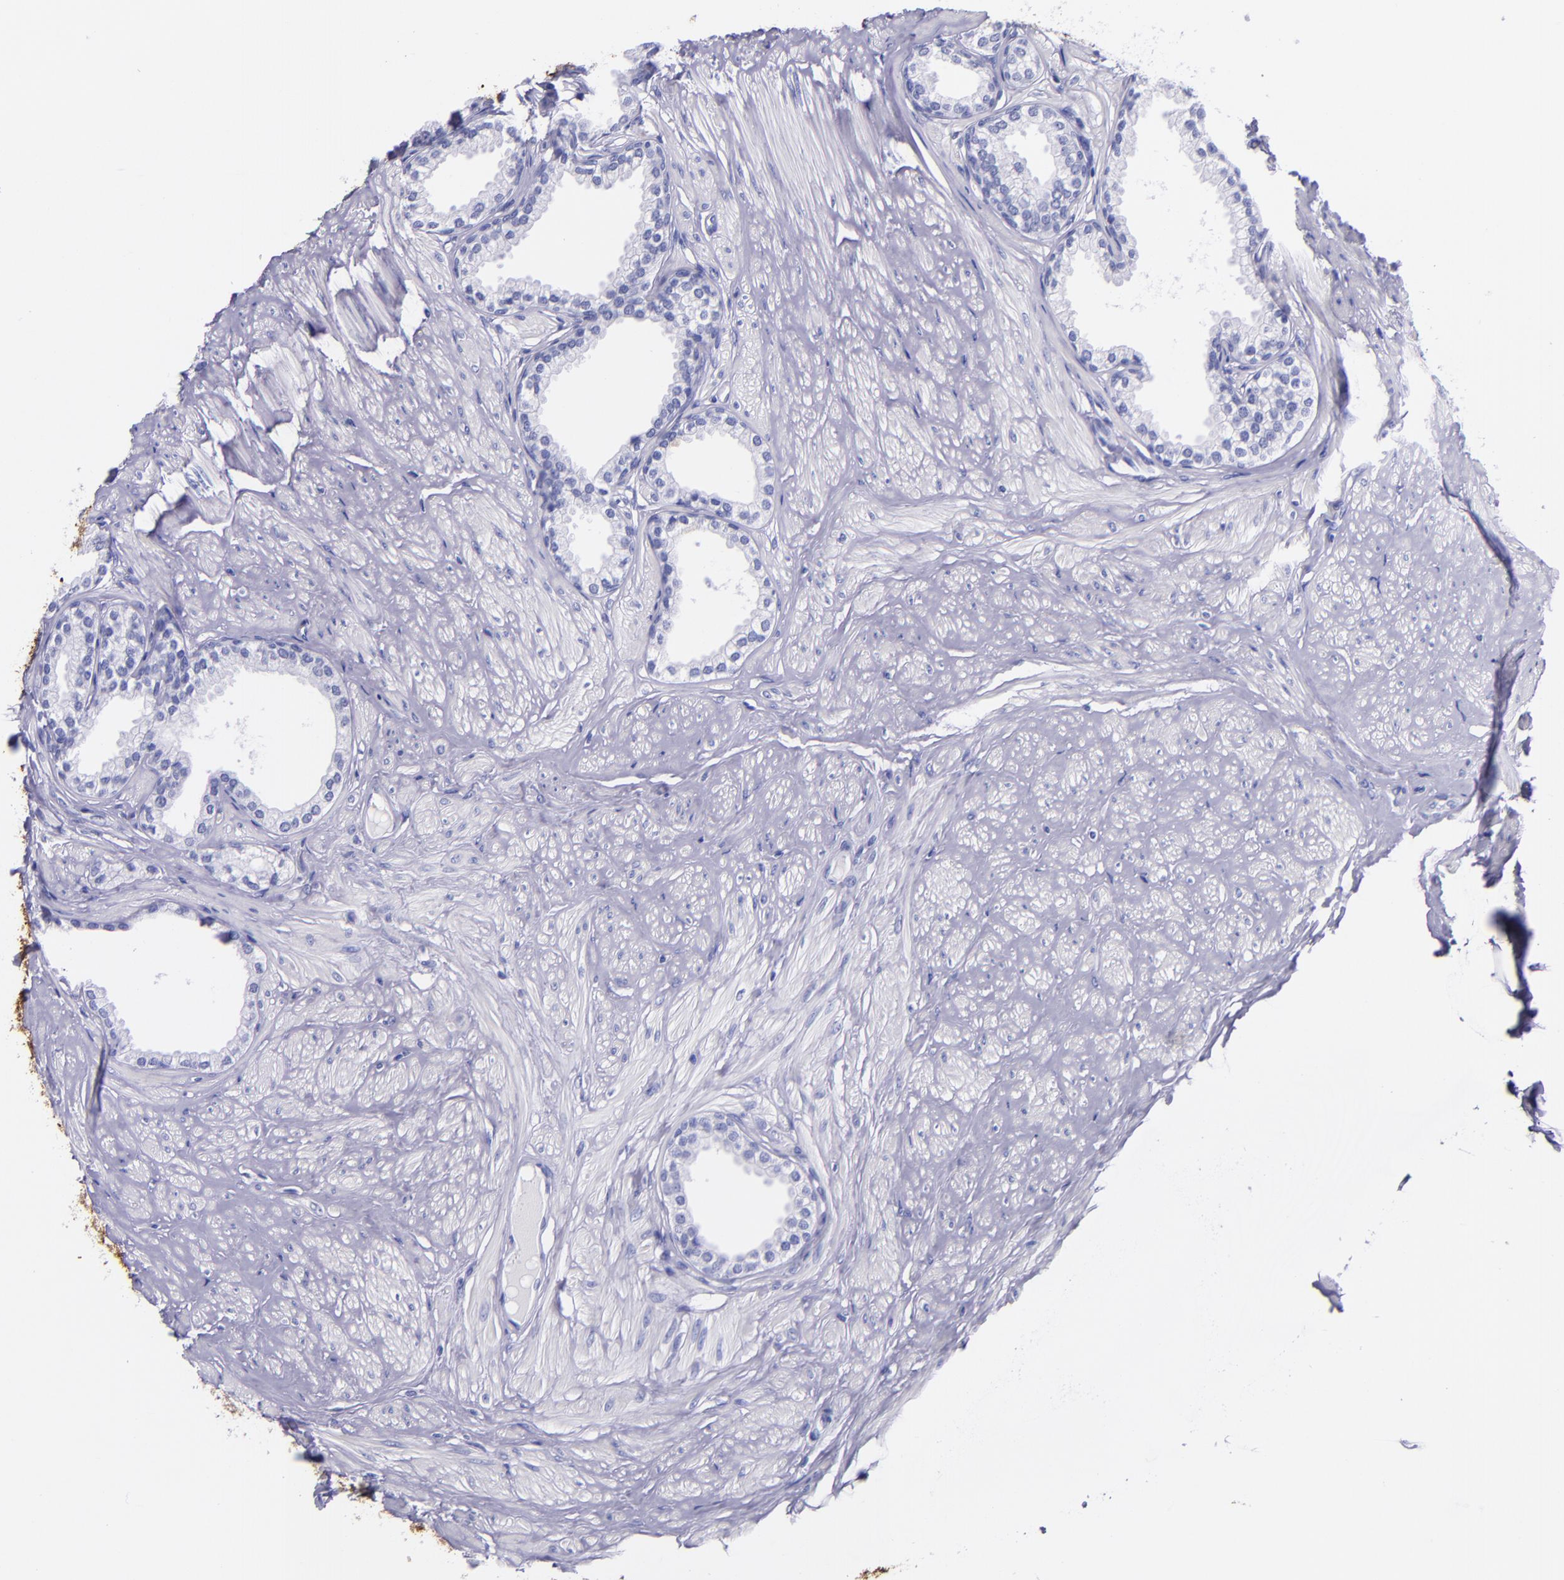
{"staining": {"intensity": "negative", "quantity": "none", "location": "none"}, "tissue": "prostate", "cell_type": "Glandular cells", "image_type": "normal", "snomed": [{"axis": "morphology", "description": "Normal tissue, NOS"}, {"axis": "topography", "description": "Prostate"}], "caption": "Unremarkable prostate was stained to show a protein in brown. There is no significant expression in glandular cells. (DAB immunohistochemistry (IHC) visualized using brightfield microscopy, high magnification).", "gene": "SLPI", "patient": {"sex": "male", "age": 64}}